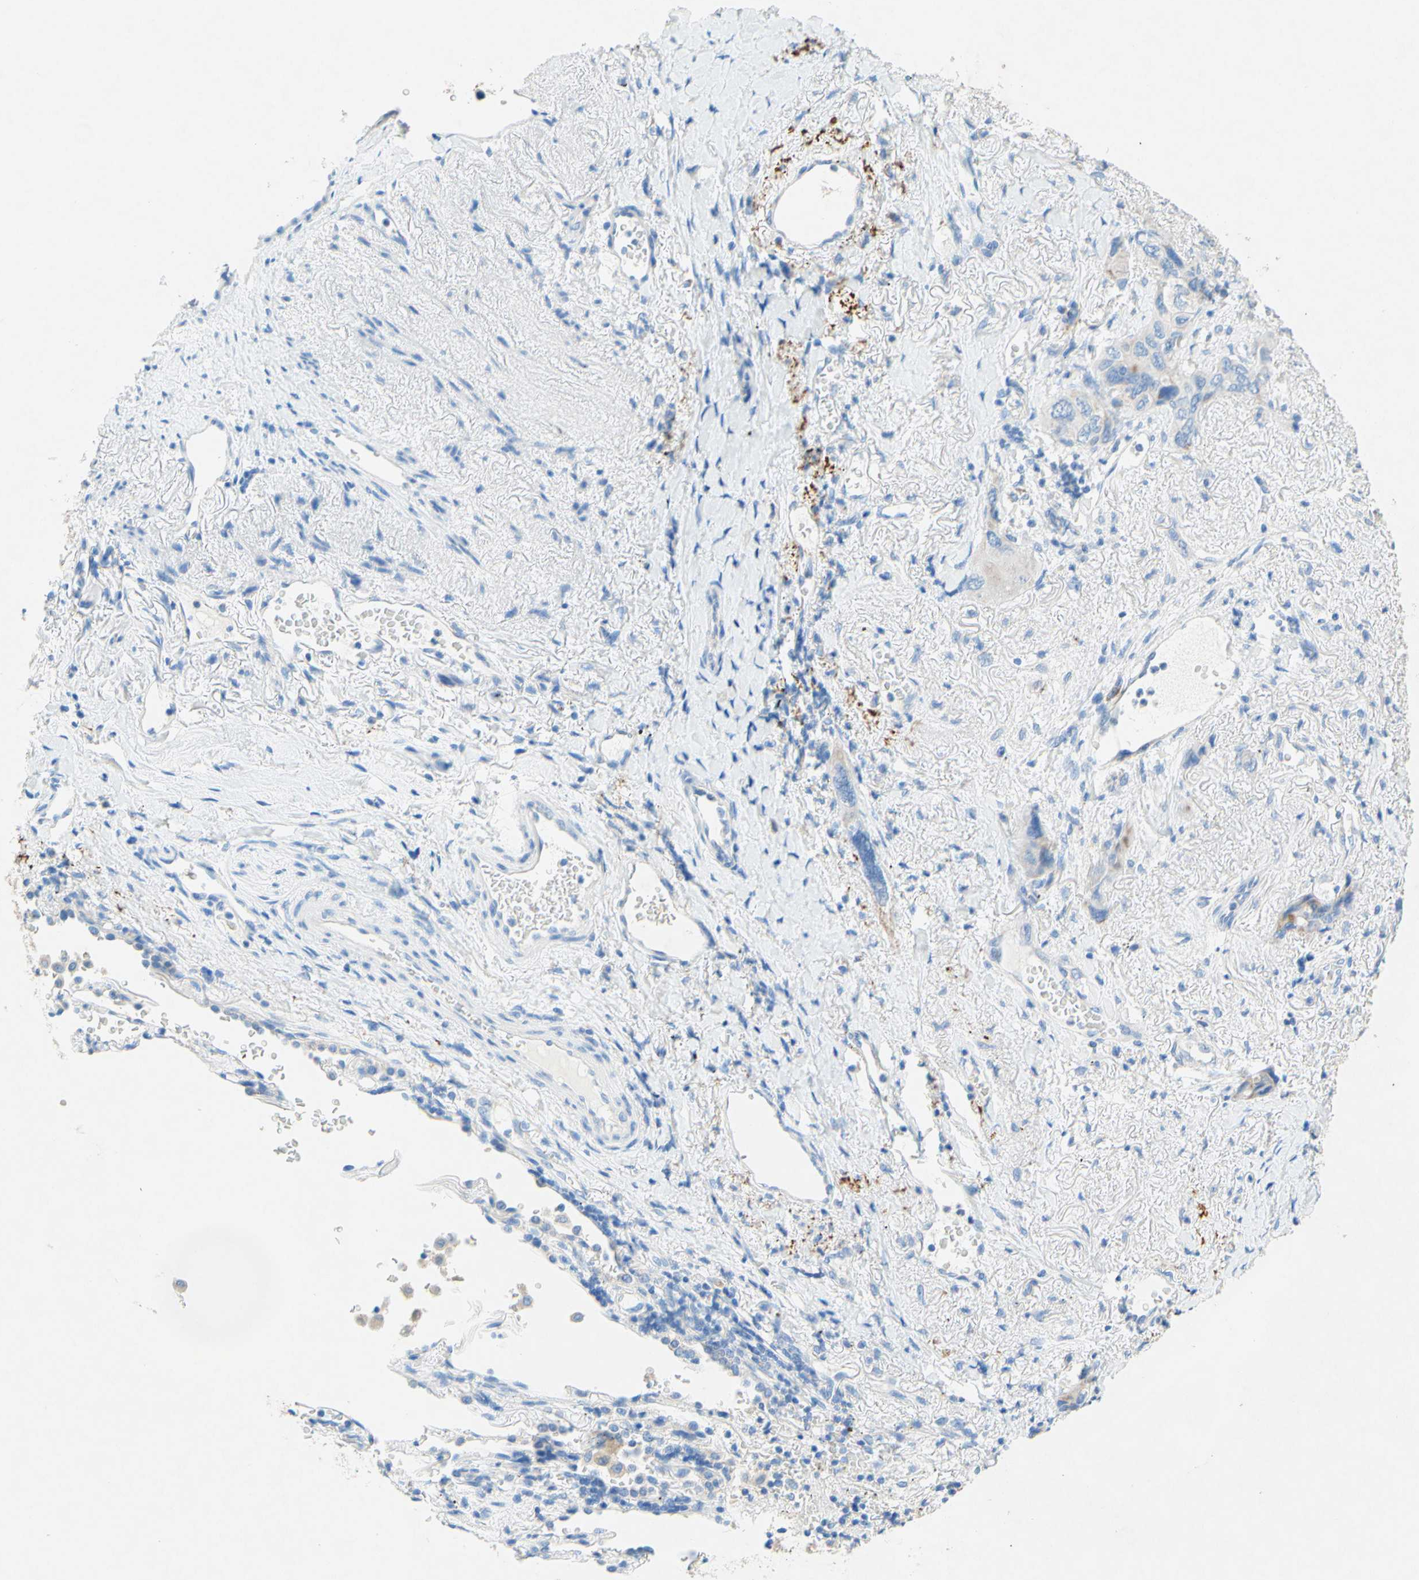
{"staining": {"intensity": "weak", "quantity": "25%-75%", "location": "cytoplasmic/membranous"}, "tissue": "lung cancer", "cell_type": "Tumor cells", "image_type": "cancer", "snomed": [{"axis": "morphology", "description": "Squamous cell carcinoma, NOS"}, {"axis": "topography", "description": "Lung"}], "caption": "A brown stain labels weak cytoplasmic/membranous expression of a protein in human lung squamous cell carcinoma tumor cells.", "gene": "SLC46A1", "patient": {"sex": "female", "age": 73}}